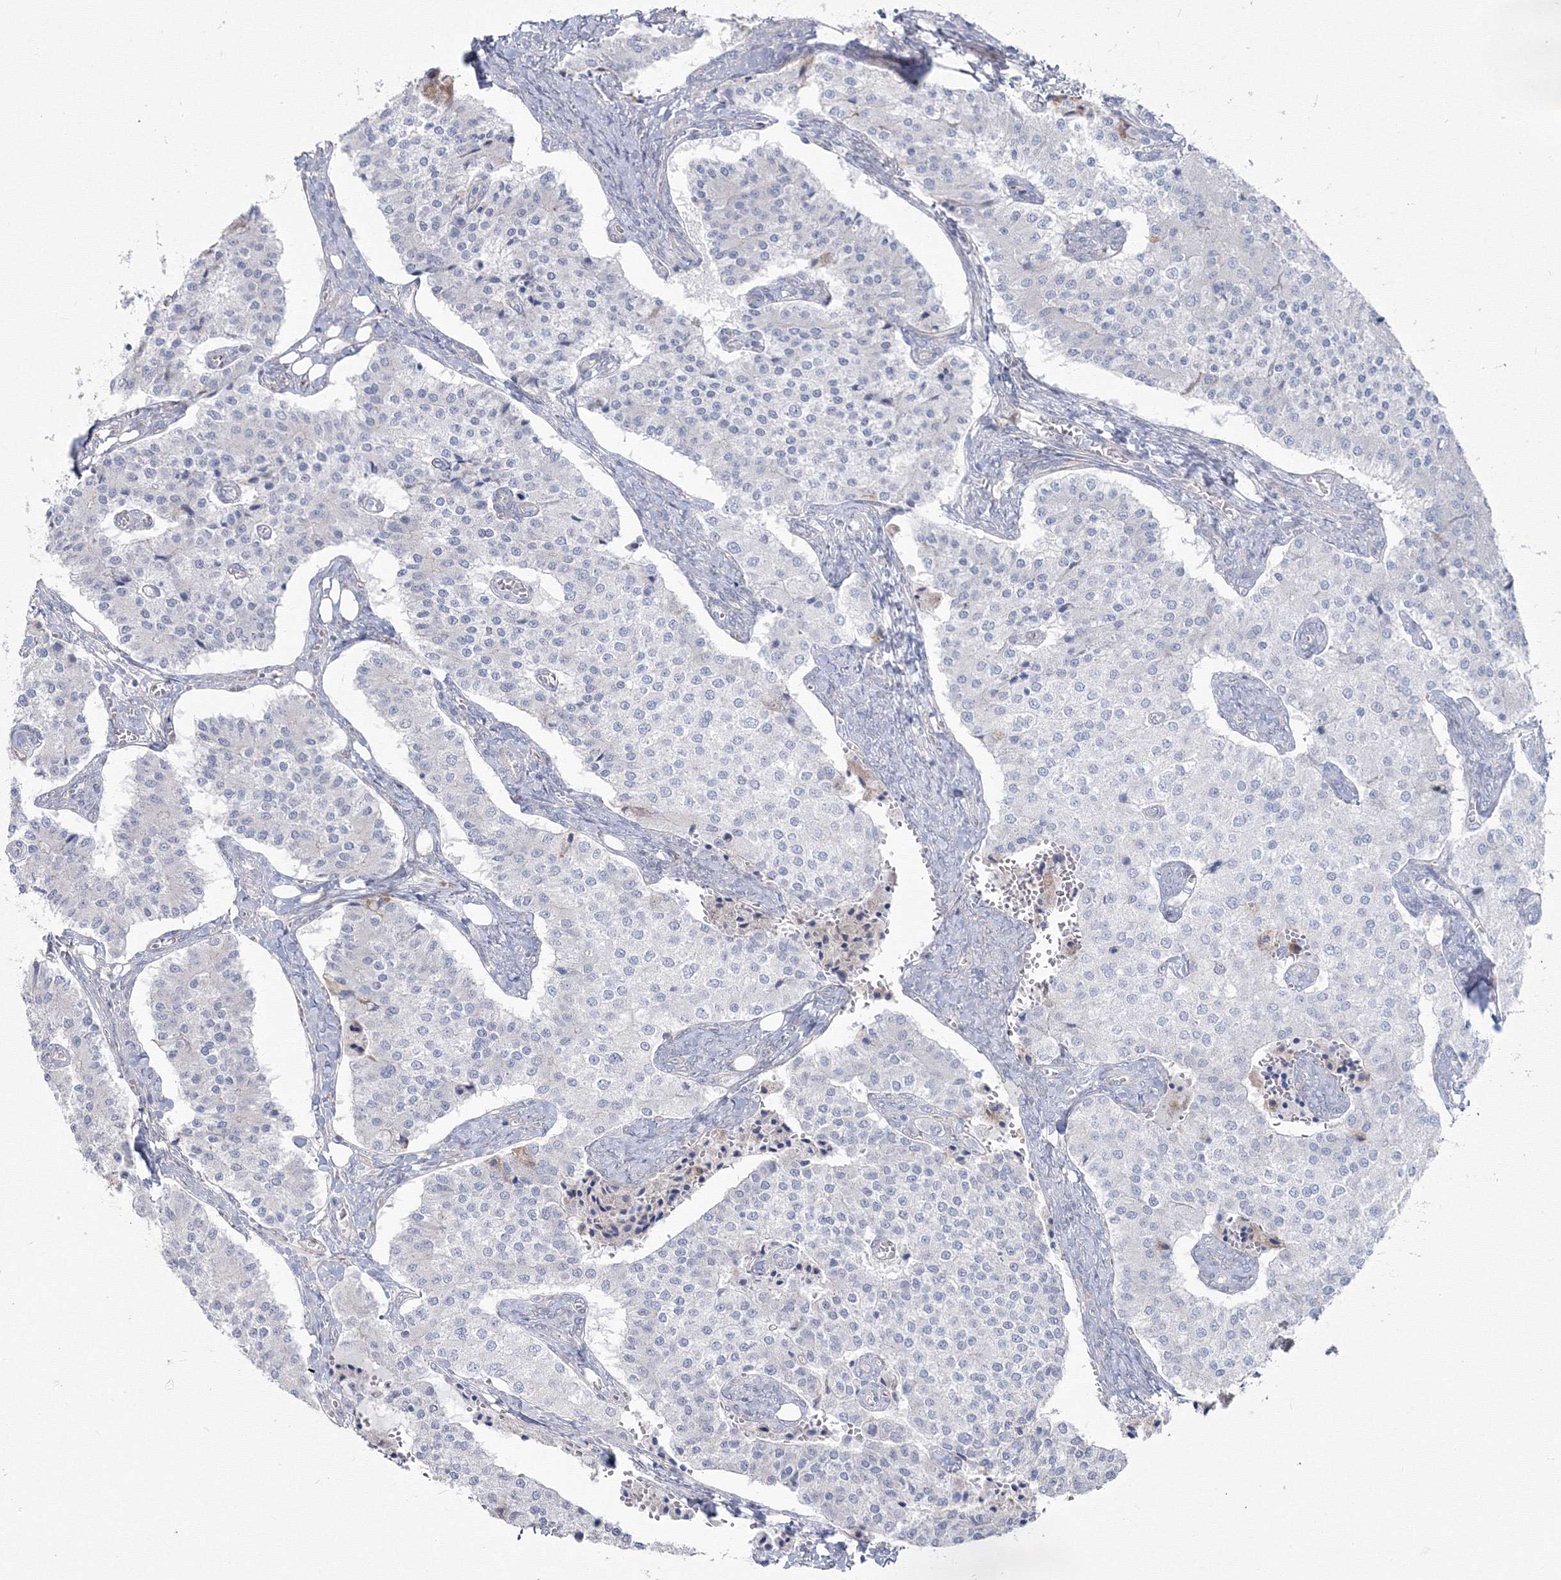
{"staining": {"intensity": "negative", "quantity": "none", "location": "none"}, "tissue": "carcinoid", "cell_type": "Tumor cells", "image_type": "cancer", "snomed": [{"axis": "morphology", "description": "Carcinoid, malignant, NOS"}, {"axis": "topography", "description": "Colon"}], "caption": "This is a image of immunohistochemistry (IHC) staining of carcinoid, which shows no expression in tumor cells.", "gene": "HYAL2", "patient": {"sex": "female", "age": 52}}